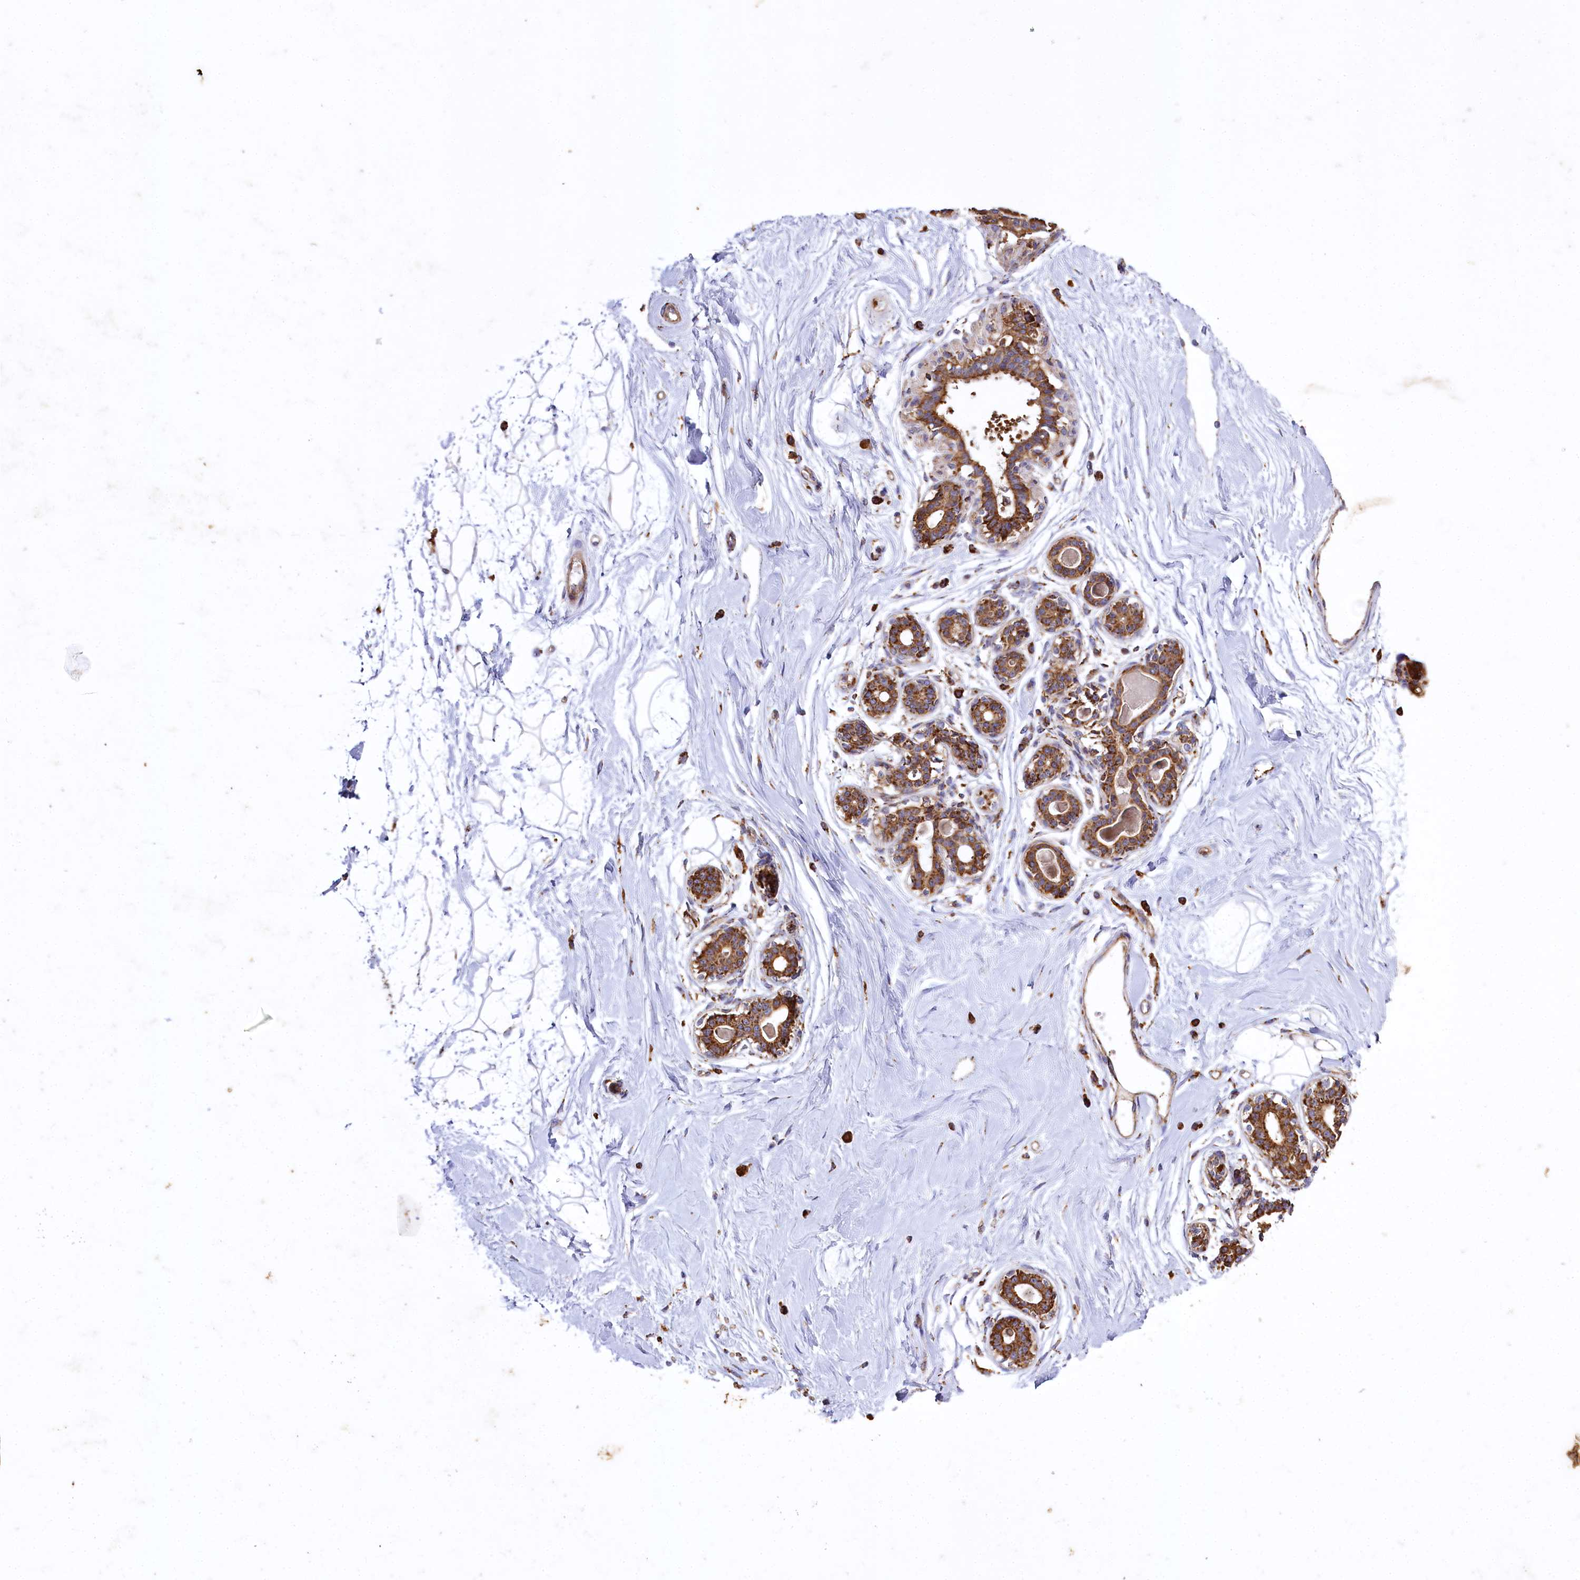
{"staining": {"intensity": "negative", "quantity": "none", "location": "none"}, "tissue": "breast", "cell_type": "Adipocytes", "image_type": "normal", "snomed": [{"axis": "morphology", "description": "Normal tissue, NOS"}, {"axis": "topography", "description": "Breast"}], "caption": "A photomicrograph of breast stained for a protein reveals no brown staining in adipocytes.", "gene": "CARD19", "patient": {"sex": "female", "age": 45}}